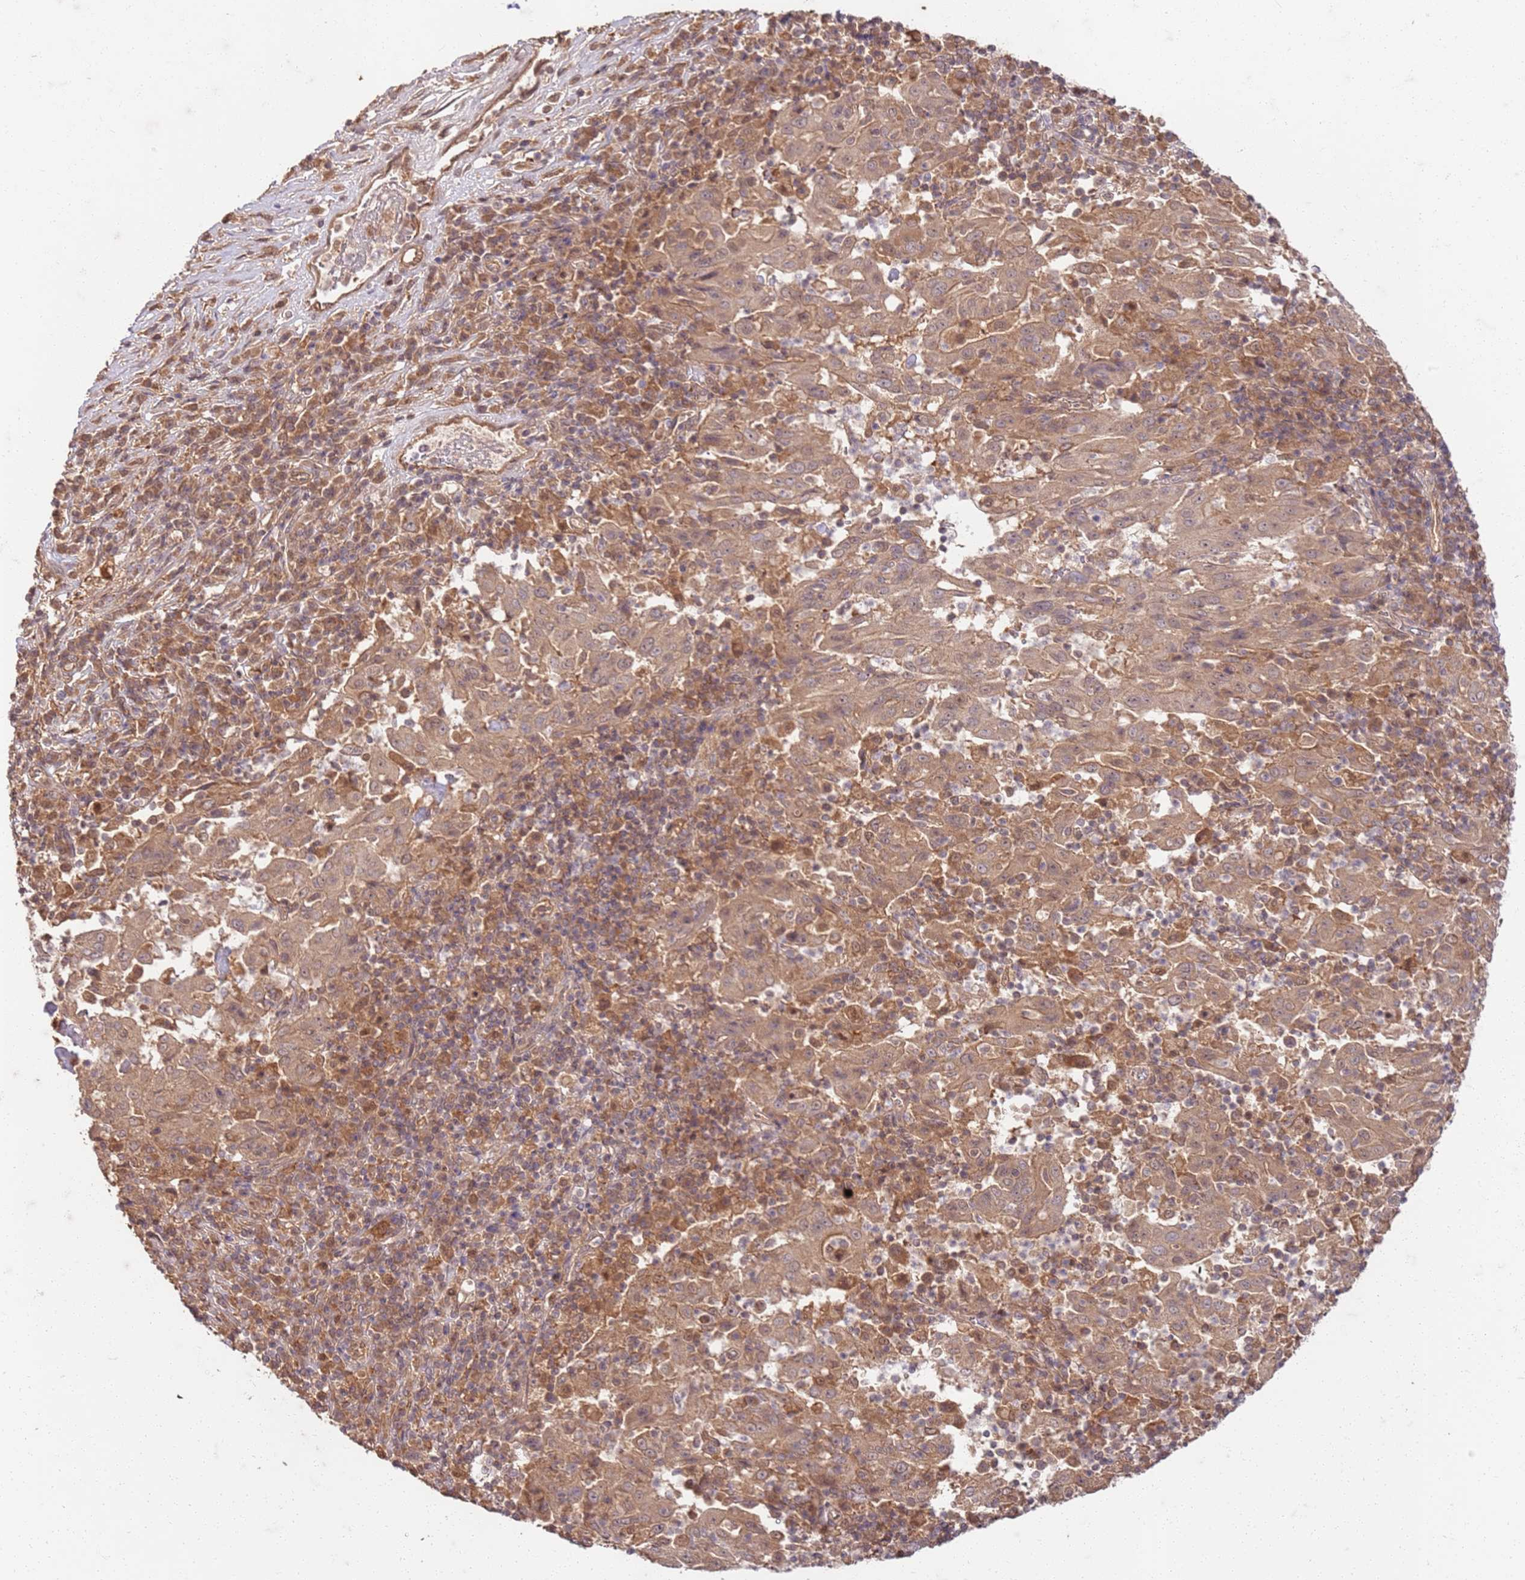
{"staining": {"intensity": "moderate", "quantity": ">75%", "location": "cytoplasmic/membranous"}, "tissue": "pancreatic cancer", "cell_type": "Tumor cells", "image_type": "cancer", "snomed": [{"axis": "morphology", "description": "Adenocarcinoma, NOS"}, {"axis": "topography", "description": "Pancreas"}], "caption": "A high-resolution image shows immunohistochemistry (IHC) staining of pancreatic cancer, which reveals moderate cytoplasmic/membranous expression in approximately >75% of tumor cells. The staining was performed using DAB (3,3'-diaminobenzidine) to visualize the protein expression in brown, while the nuclei were stained in blue with hematoxylin (Magnification: 20x).", "gene": "UBE3A", "patient": {"sex": "male", "age": 63}}